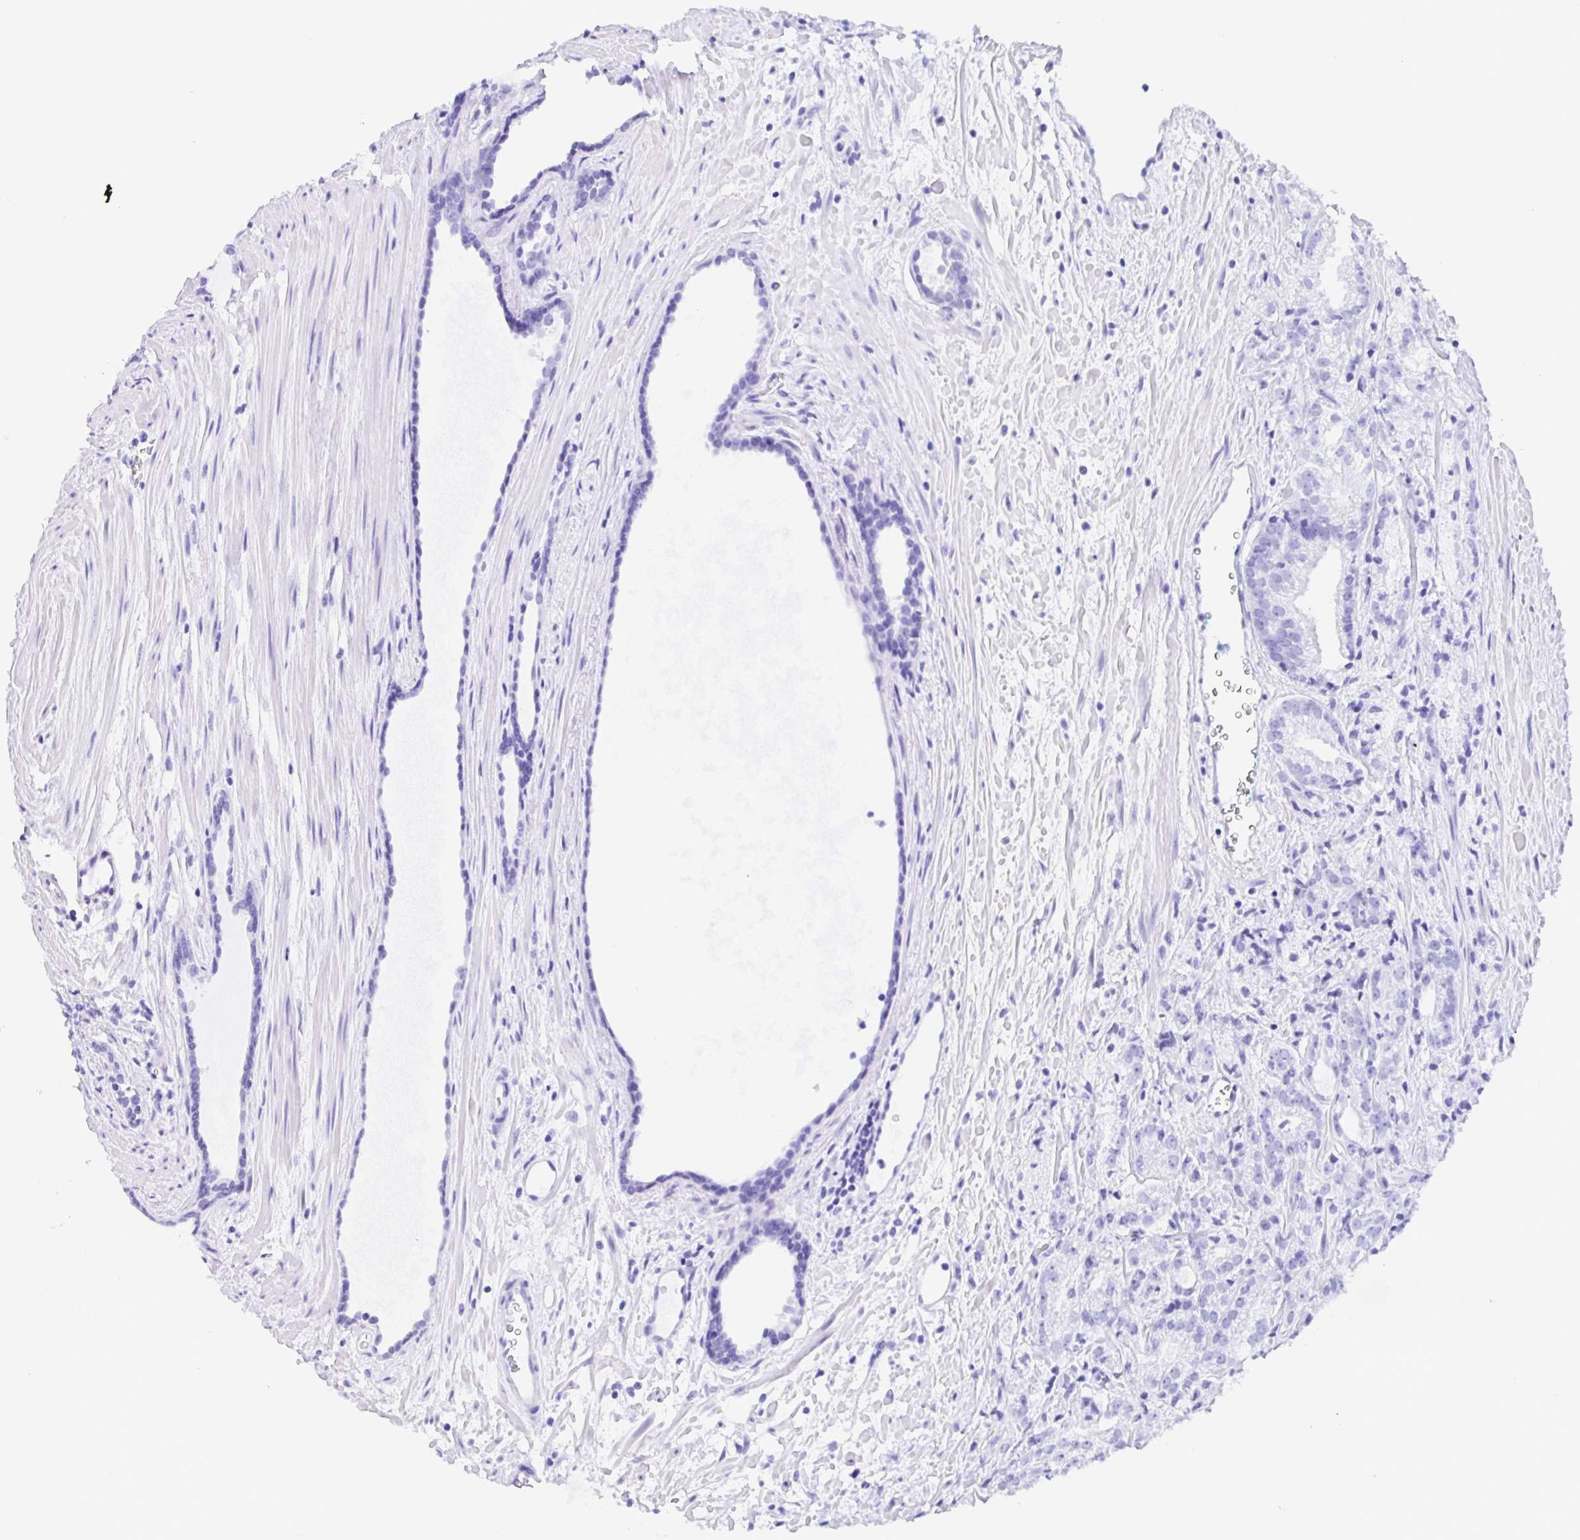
{"staining": {"intensity": "negative", "quantity": "none", "location": "none"}, "tissue": "prostate cancer", "cell_type": "Tumor cells", "image_type": "cancer", "snomed": [{"axis": "morphology", "description": "Adenocarcinoma, High grade"}, {"axis": "topography", "description": "Prostate"}], "caption": "This is a micrograph of immunohistochemistry staining of adenocarcinoma (high-grade) (prostate), which shows no positivity in tumor cells.", "gene": "PRAMEF19", "patient": {"sex": "male", "age": 68}}